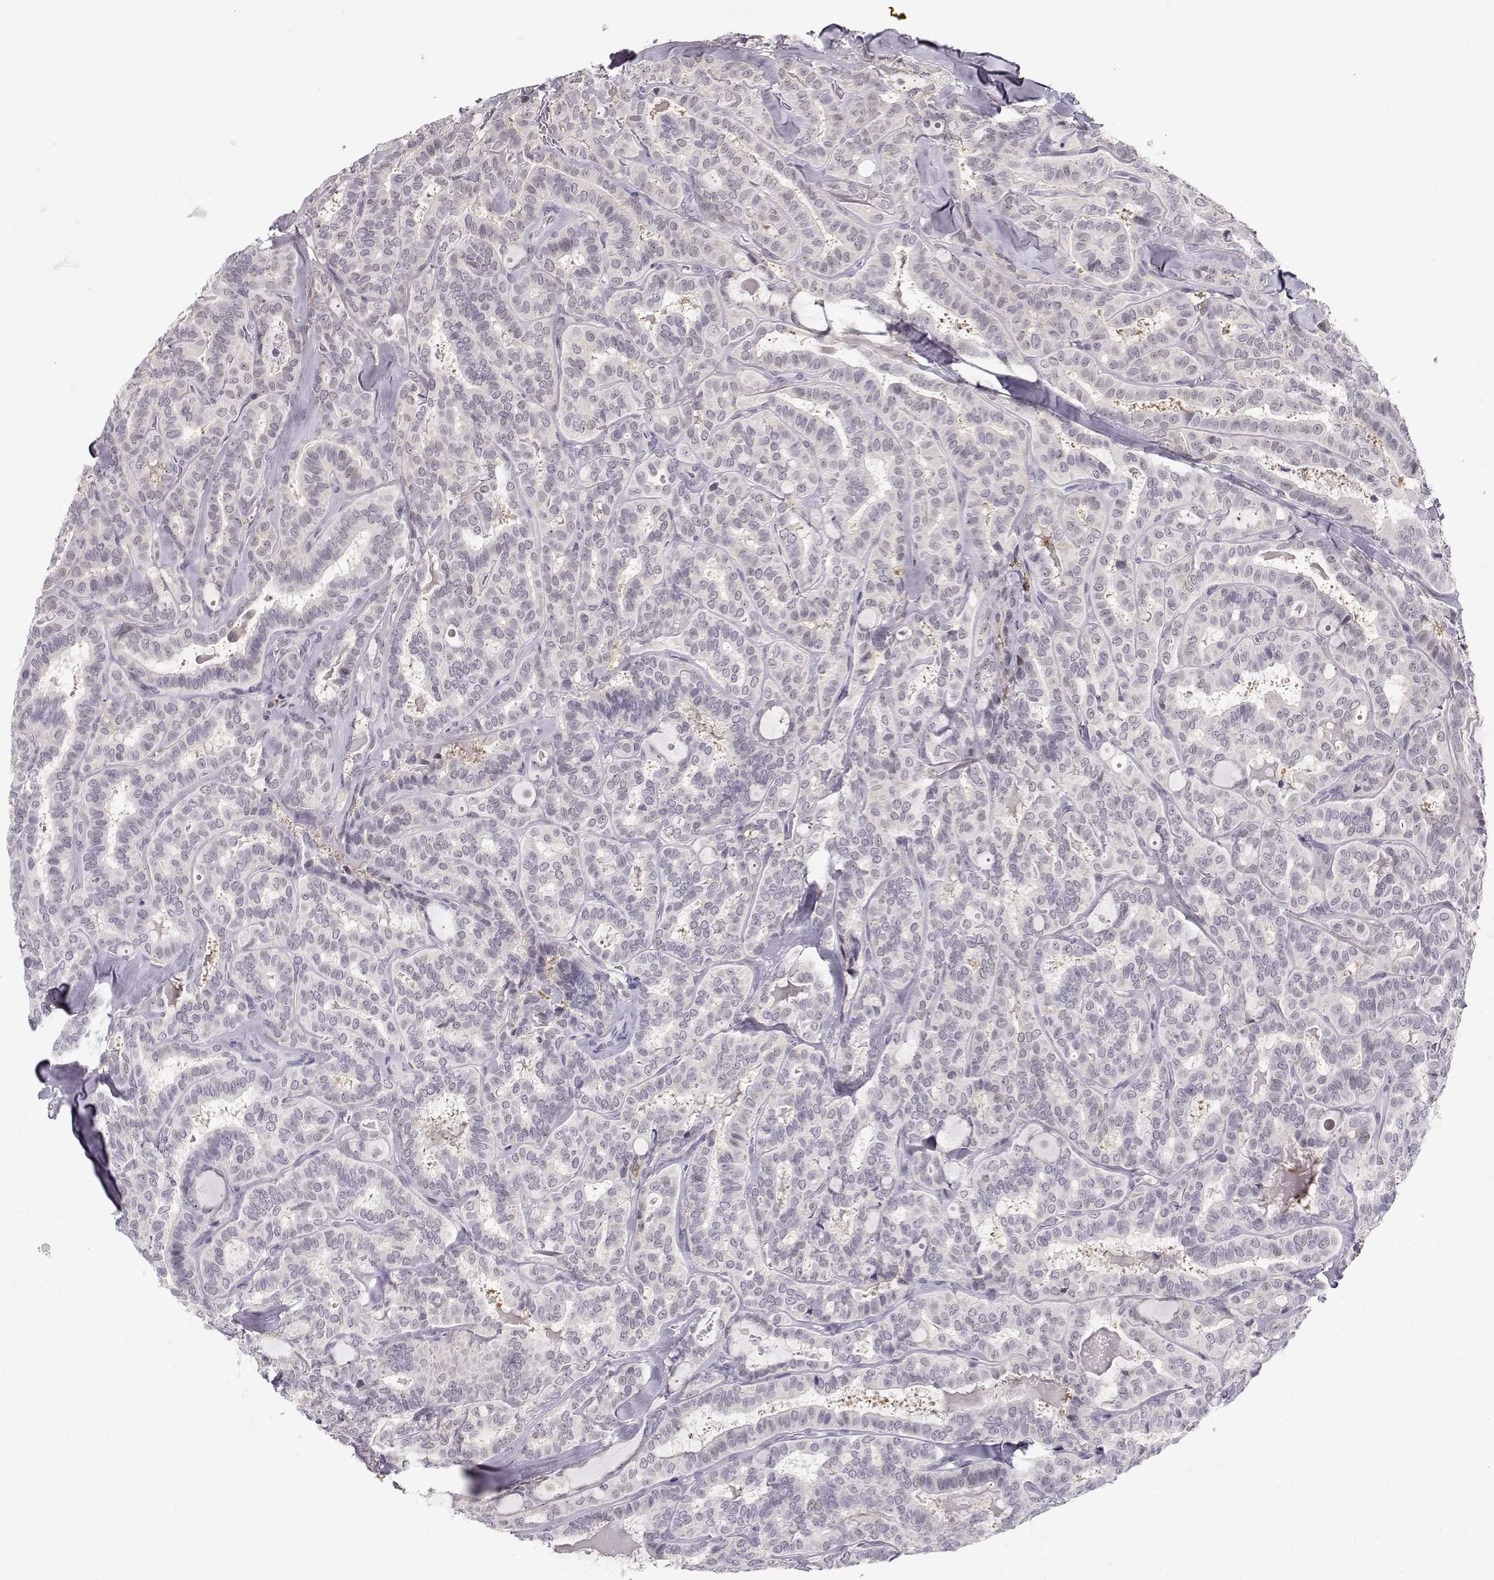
{"staining": {"intensity": "negative", "quantity": "none", "location": "none"}, "tissue": "thyroid cancer", "cell_type": "Tumor cells", "image_type": "cancer", "snomed": [{"axis": "morphology", "description": "Papillary adenocarcinoma, NOS"}, {"axis": "topography", "description": "Thyroid gland"}], "caption": "There is no significant positivity in tumor cells of papillary adenocarcinoma (thyroid).", "gene": "TEPP", "patient": {"sex": "female", "age": 39}}